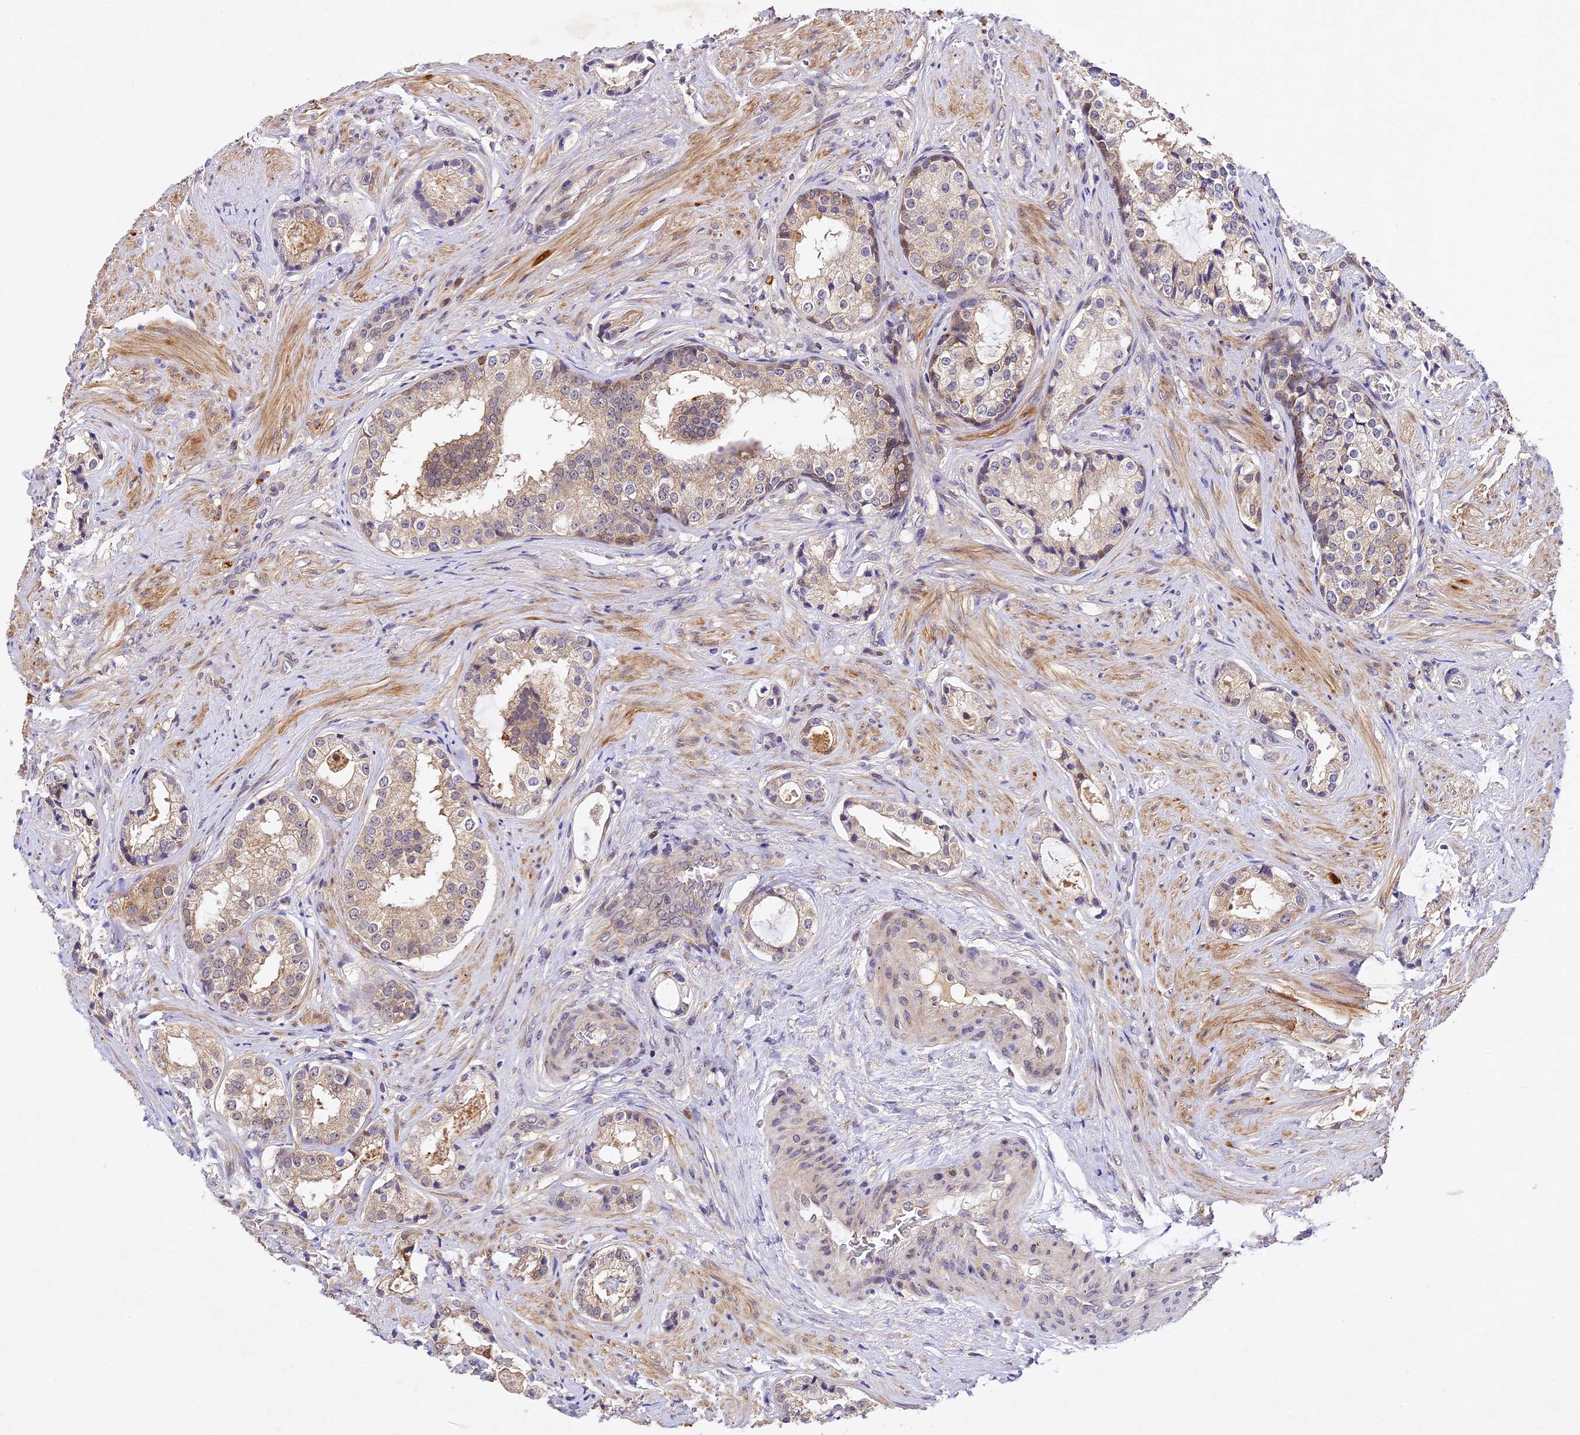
{"staining": {"intensity": "negative", "quantity": "none", "location": "none"}, "tissue": "prostate cancer", "cell_type": "Tumor cells", "image_type": "cancer", "snomed": [{"axis": "morphology", "description": "Adenocarcinoma, High grade"}, {"axis": "topography", "description": "Prostate"}], "caption": "There is no significant positivity in tumor cells of prostate cancer. Nuclei are stained in blue.", "gene": "TMEM39B", "patient": {"sex": "male", "age": 58}}